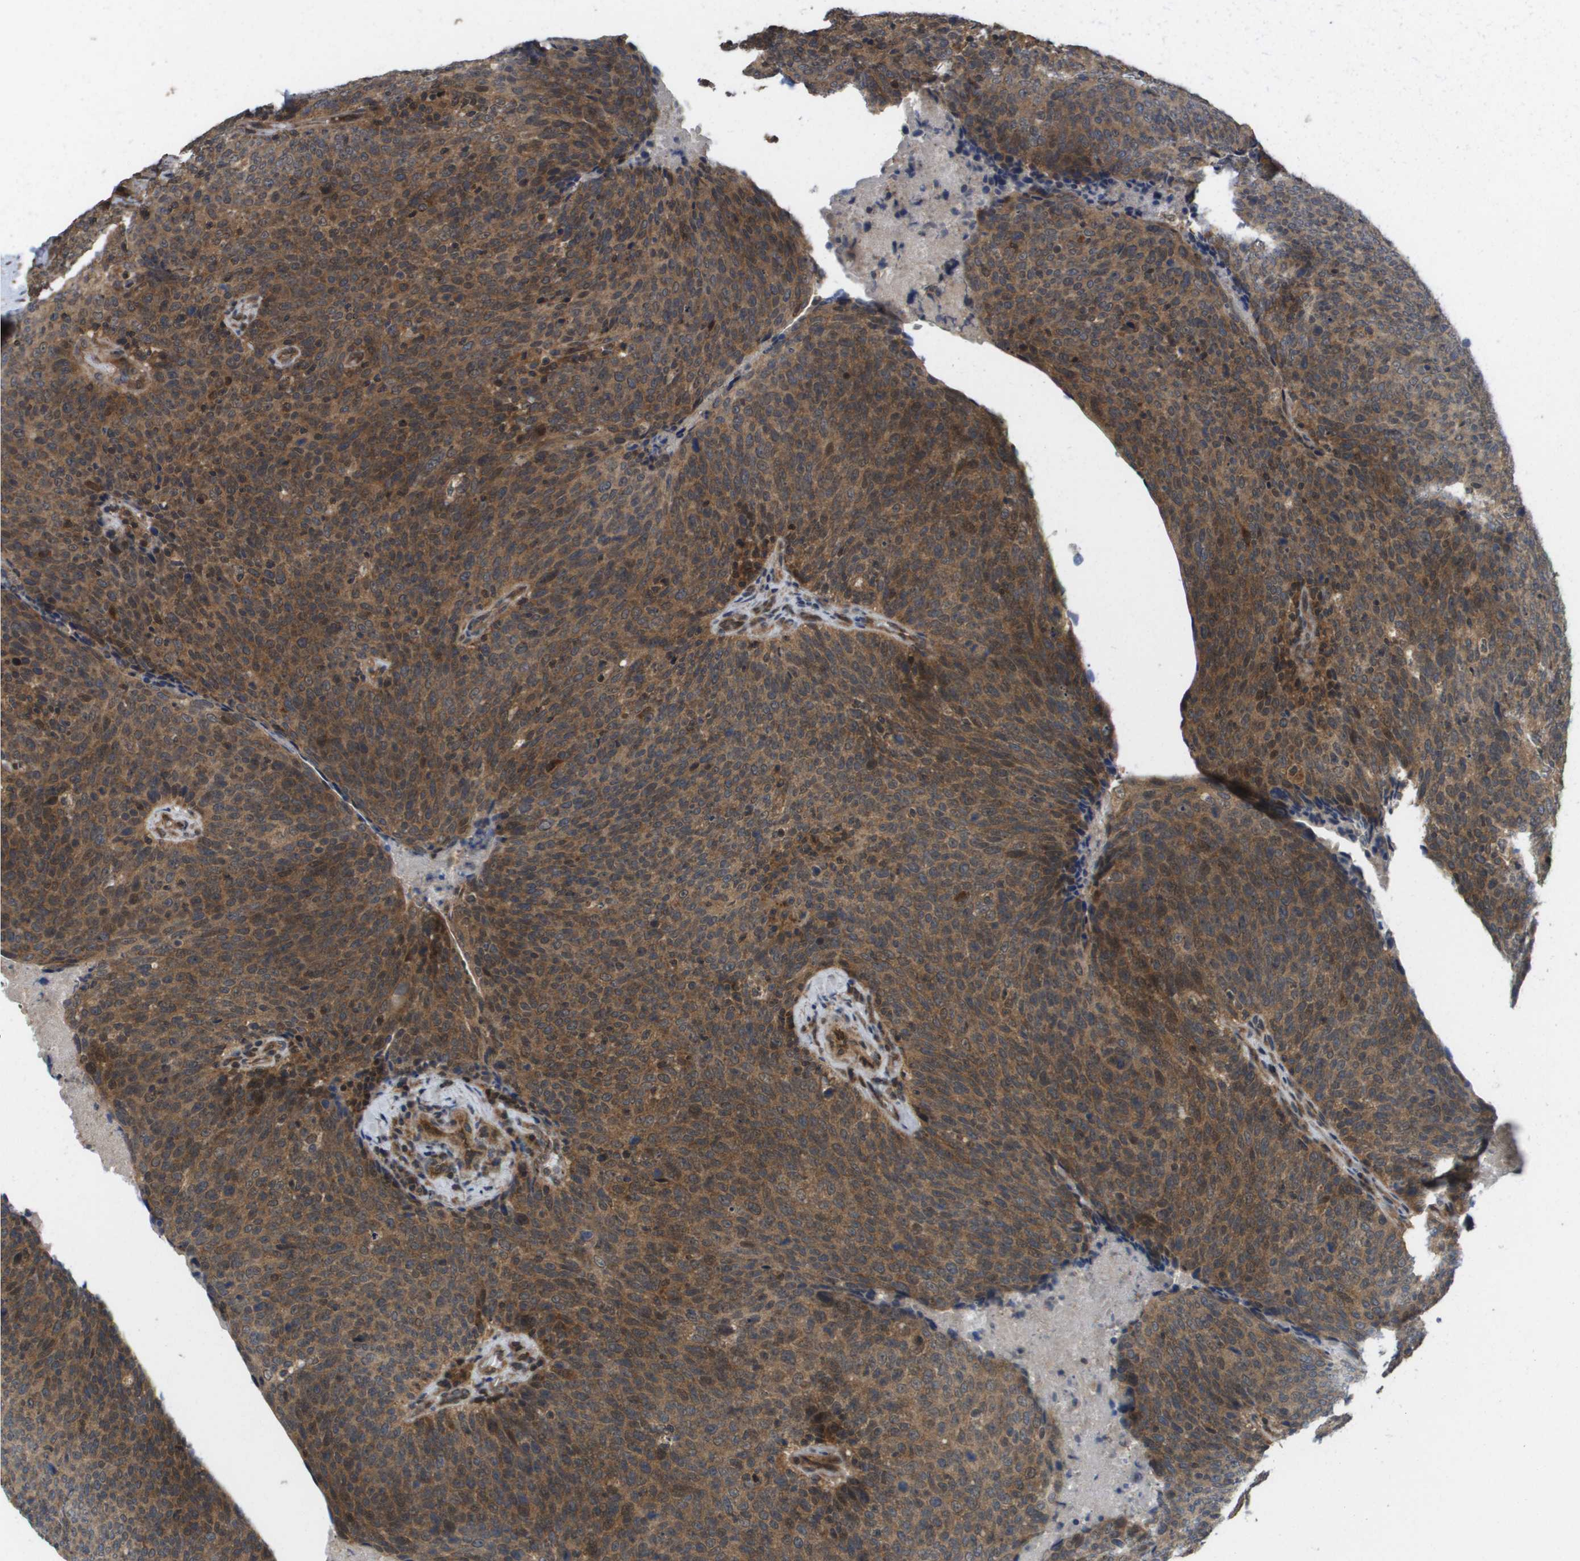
{"staining": {"intensity": "moderate", "quantity": ">75%", "location": "cytoplasmic/membranous"}, "tissue": "head and neck cancer", "cell_type": "Tumor cells", "image_type": "cancer", "snomed": [{"axis": "morphology", "description": "Squamous cell carcinoma, NOS"}, {"axis": "morphology", "description": "Squamous cell carcinoma, metastatic, NOS"}, {"axis": "topography", "description": "Lymph node"}, {"axis": "topography", "description": "Head-Neck"}], "caption": "This is a histology image of immunohistochemistry staining of metastatic squamous cell carcinoma (head and neck), which shows moderate positivity in the cytoplasmic/membranous of tumor cells.", "gene": "RBM38", "patient": {"sex": "male", "age": 62}}